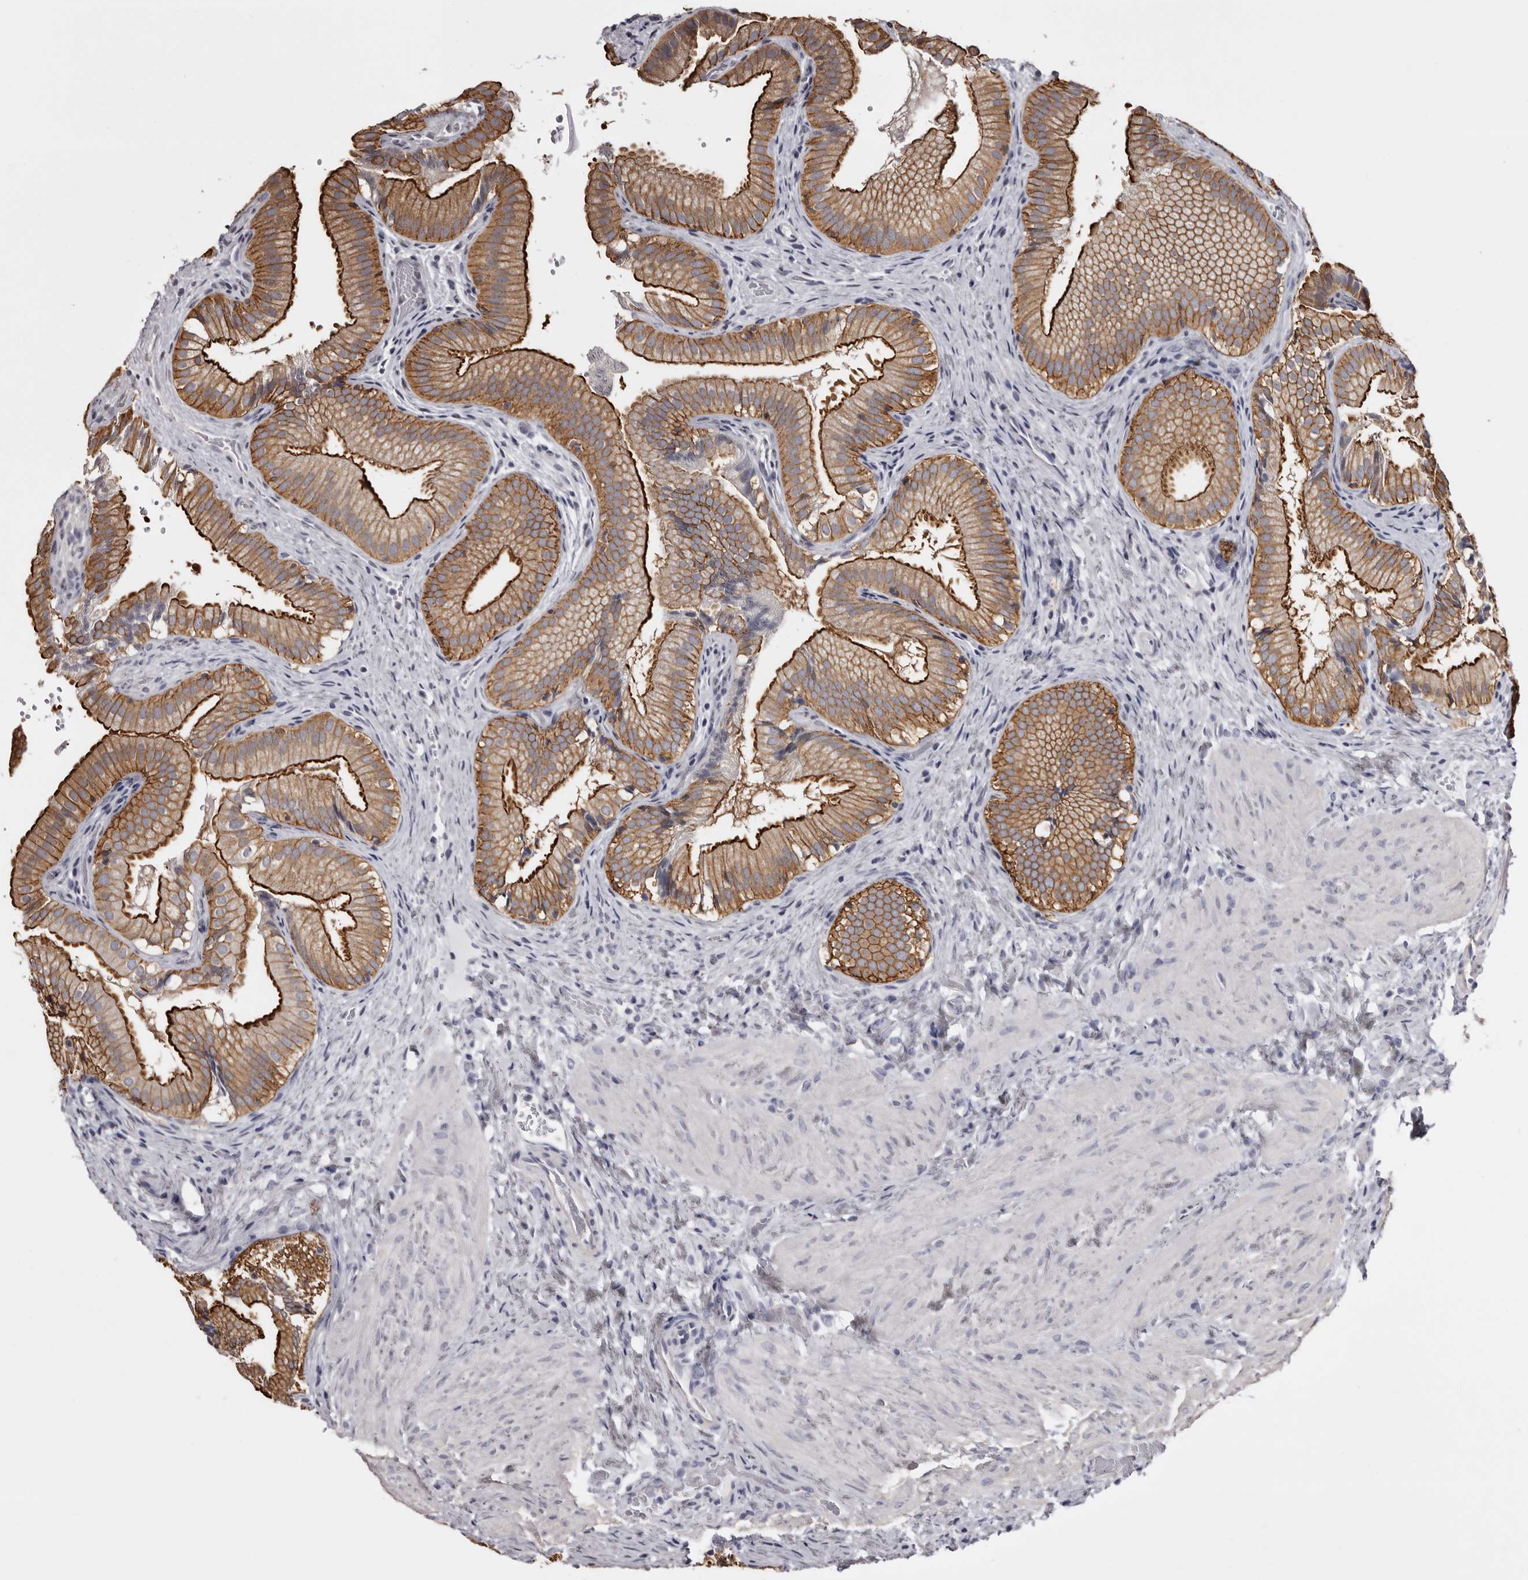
{"staining": {"intensity": "strong", "quantity": ">75%", "location": "cytoplasmic/membranous"}, "tissue": "gallbladder", "cell_type": "Glandular cells", "image_type": "normal", "snomed": [{"axis": "morphology", "description": "Normal tissue, NOS"}, {"axis": "topography", "description": "Gallbladder"}], "caption": "High-magnification brightfield microscopy of benign gallbladder stained with DAB (brown) and counterstained with hematoxylin (blue). glandular cells exhibit strong cytoplasmic/membranous expression is appreciated in approximately>75% of cells.", "gene": "LAD1", "patient": {"sex": "female", "age": 30}}